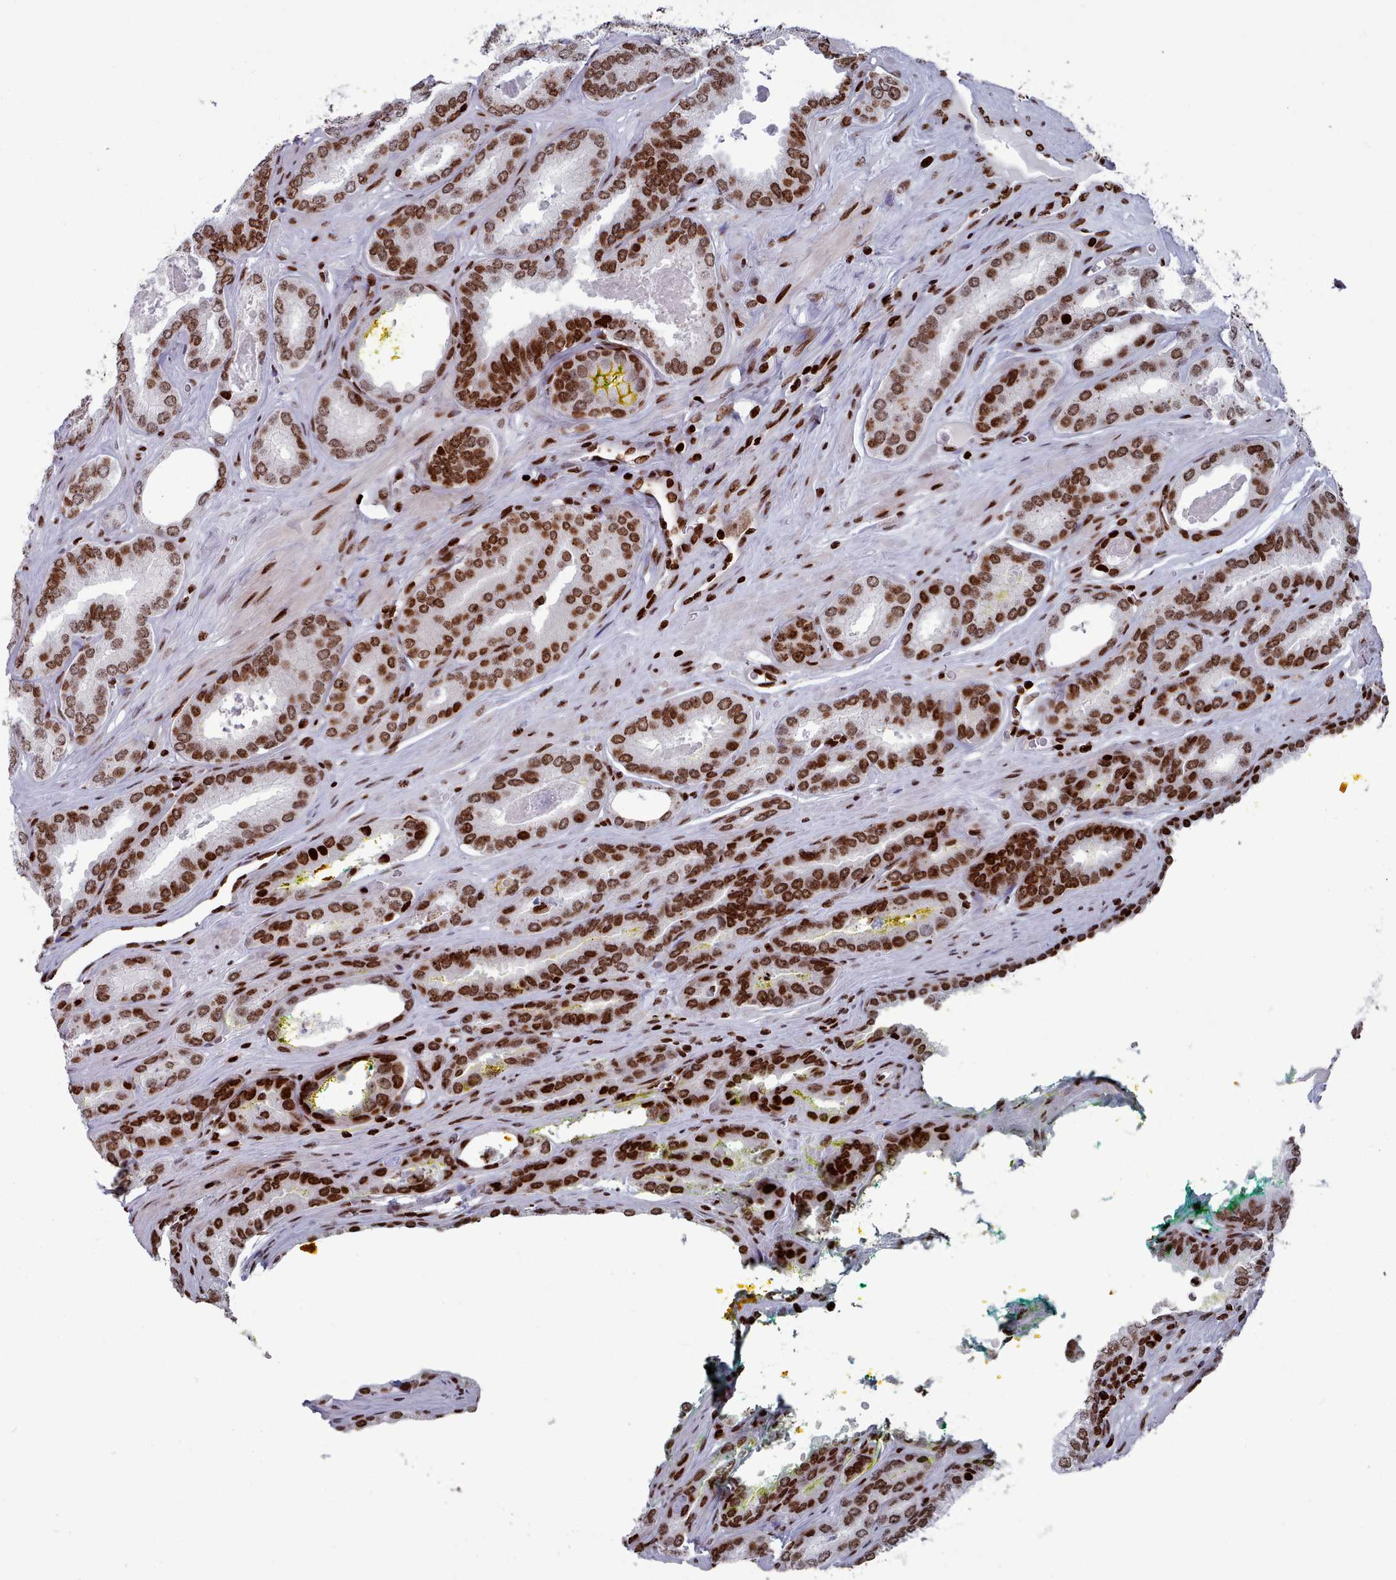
{"staining": {"intensity": "strong", "quantity": ">75%", "location": "nuclear"}, "tissue": "prostate cancer", "cell_type": "Tumor cells", "image_type": "cancer", "snomed": [{"axis": "morphology", "description": "Adenocarcinoma, High grade"}, {"axis": "topography", "description": "Prostate"}], "caption": "Prostate cancer was stained to show a protein in brown. There is high levels of strong nuclear positivity in approximately >75% of tumor cells. (Stains: DAB (3,3'-diaminobenzidine) in brown, nuclei in blue, Microscopy: brightfield microscopy at high magnification).", "gene": "PCDHB12", "patient": {"sex": "male", "age": 72}}